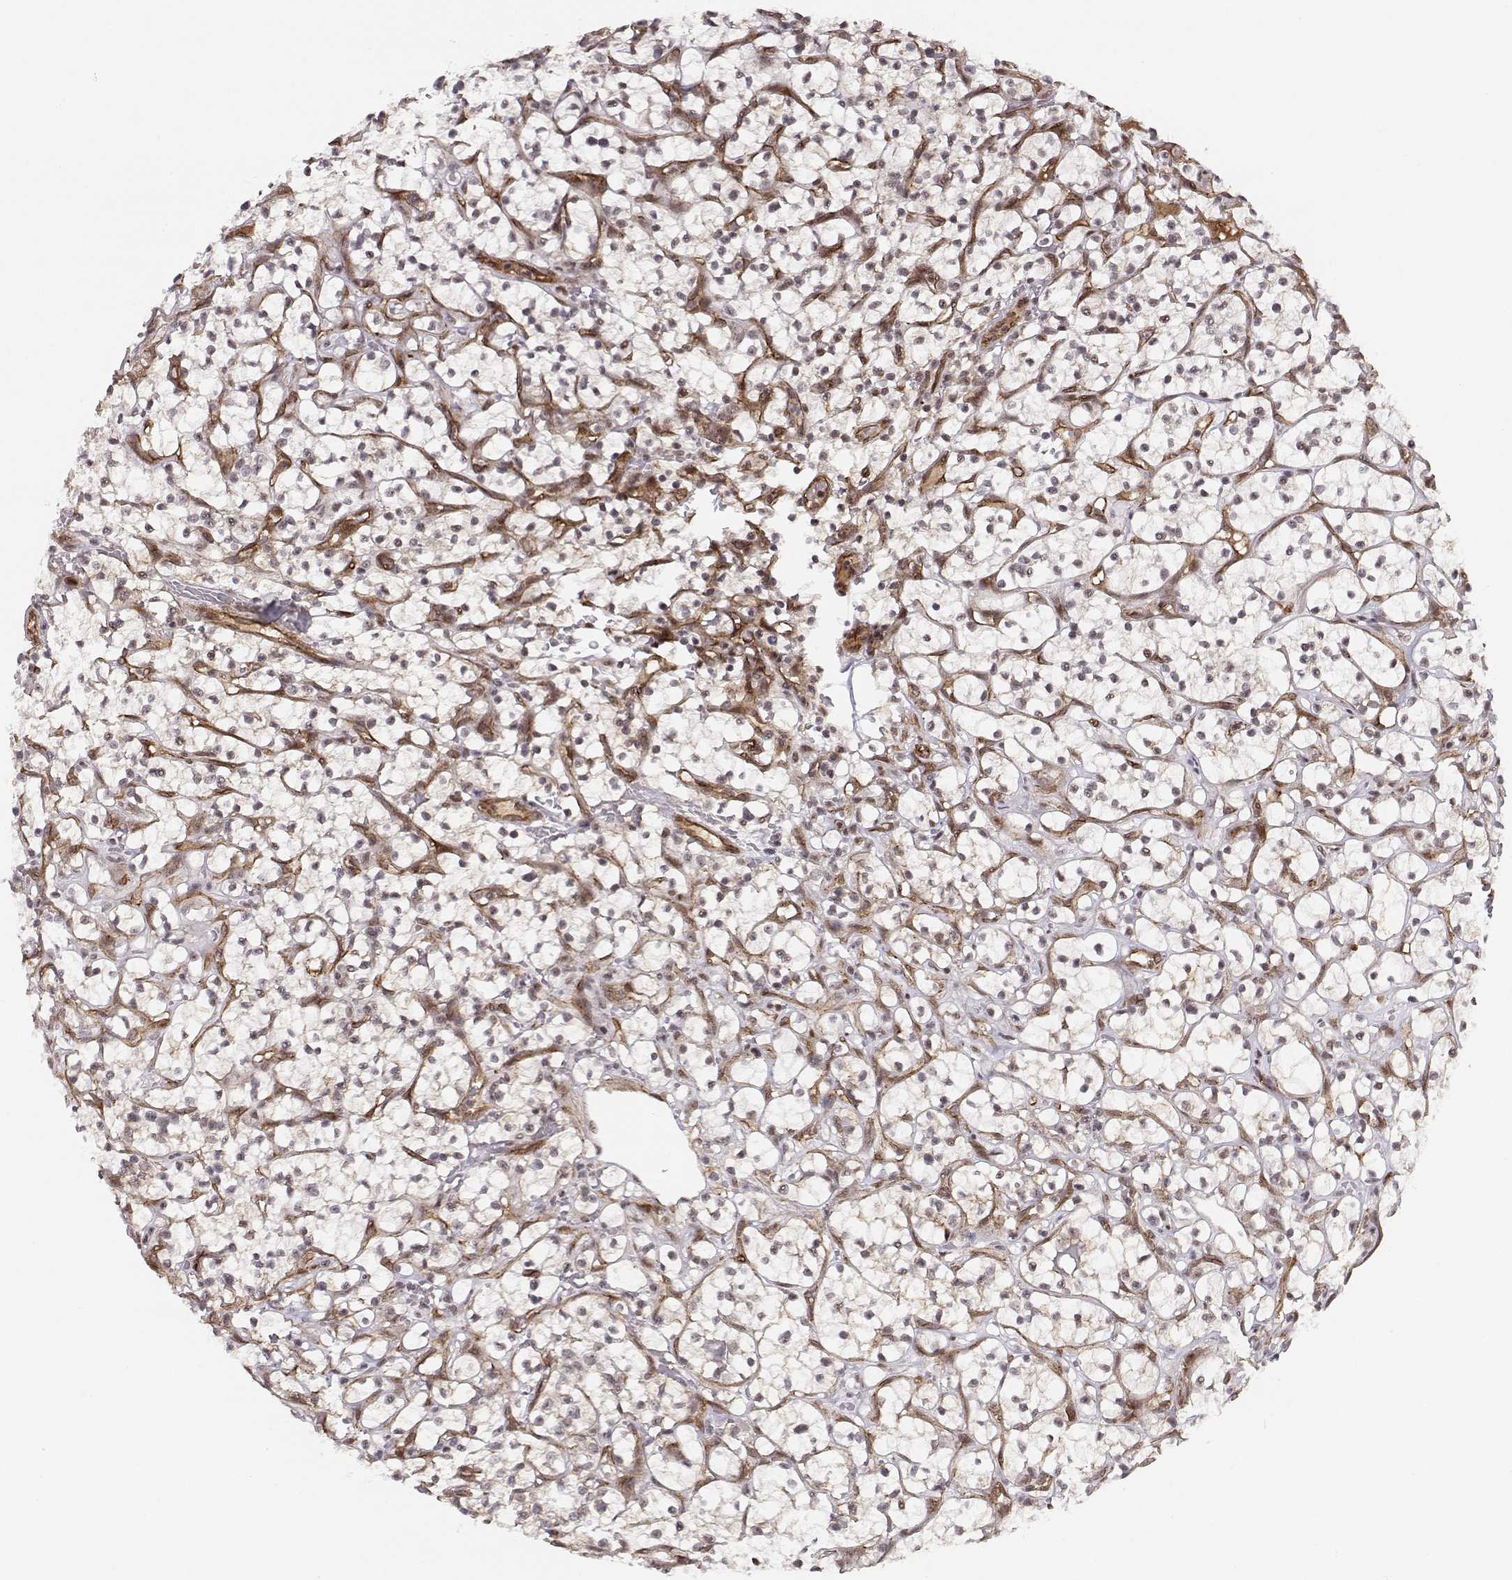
{"staining": {"intensity": "negative", "quantity": "none", "location": "none"}, "tissue": "renal cancer", "cell_type": "Tumor cells", "image_type": "cancer", "snomed": [{"axis": "morphology", "description": "Adenocarcinoma, NOS"}, {"axis": "topography", "description": "Kidney"}], "caption": "There is no significant positivity in tumor cells of renal adenocarcinoma. The staining was performed using DAB (3,3'-diaminobenzidine) to visualize the protein expression in brown, while the nuclei were stained in blue with hematoxylin (Magnification: 20x).", "gene": "CIR1", "patient": {"sex": "female", "age": 64}}